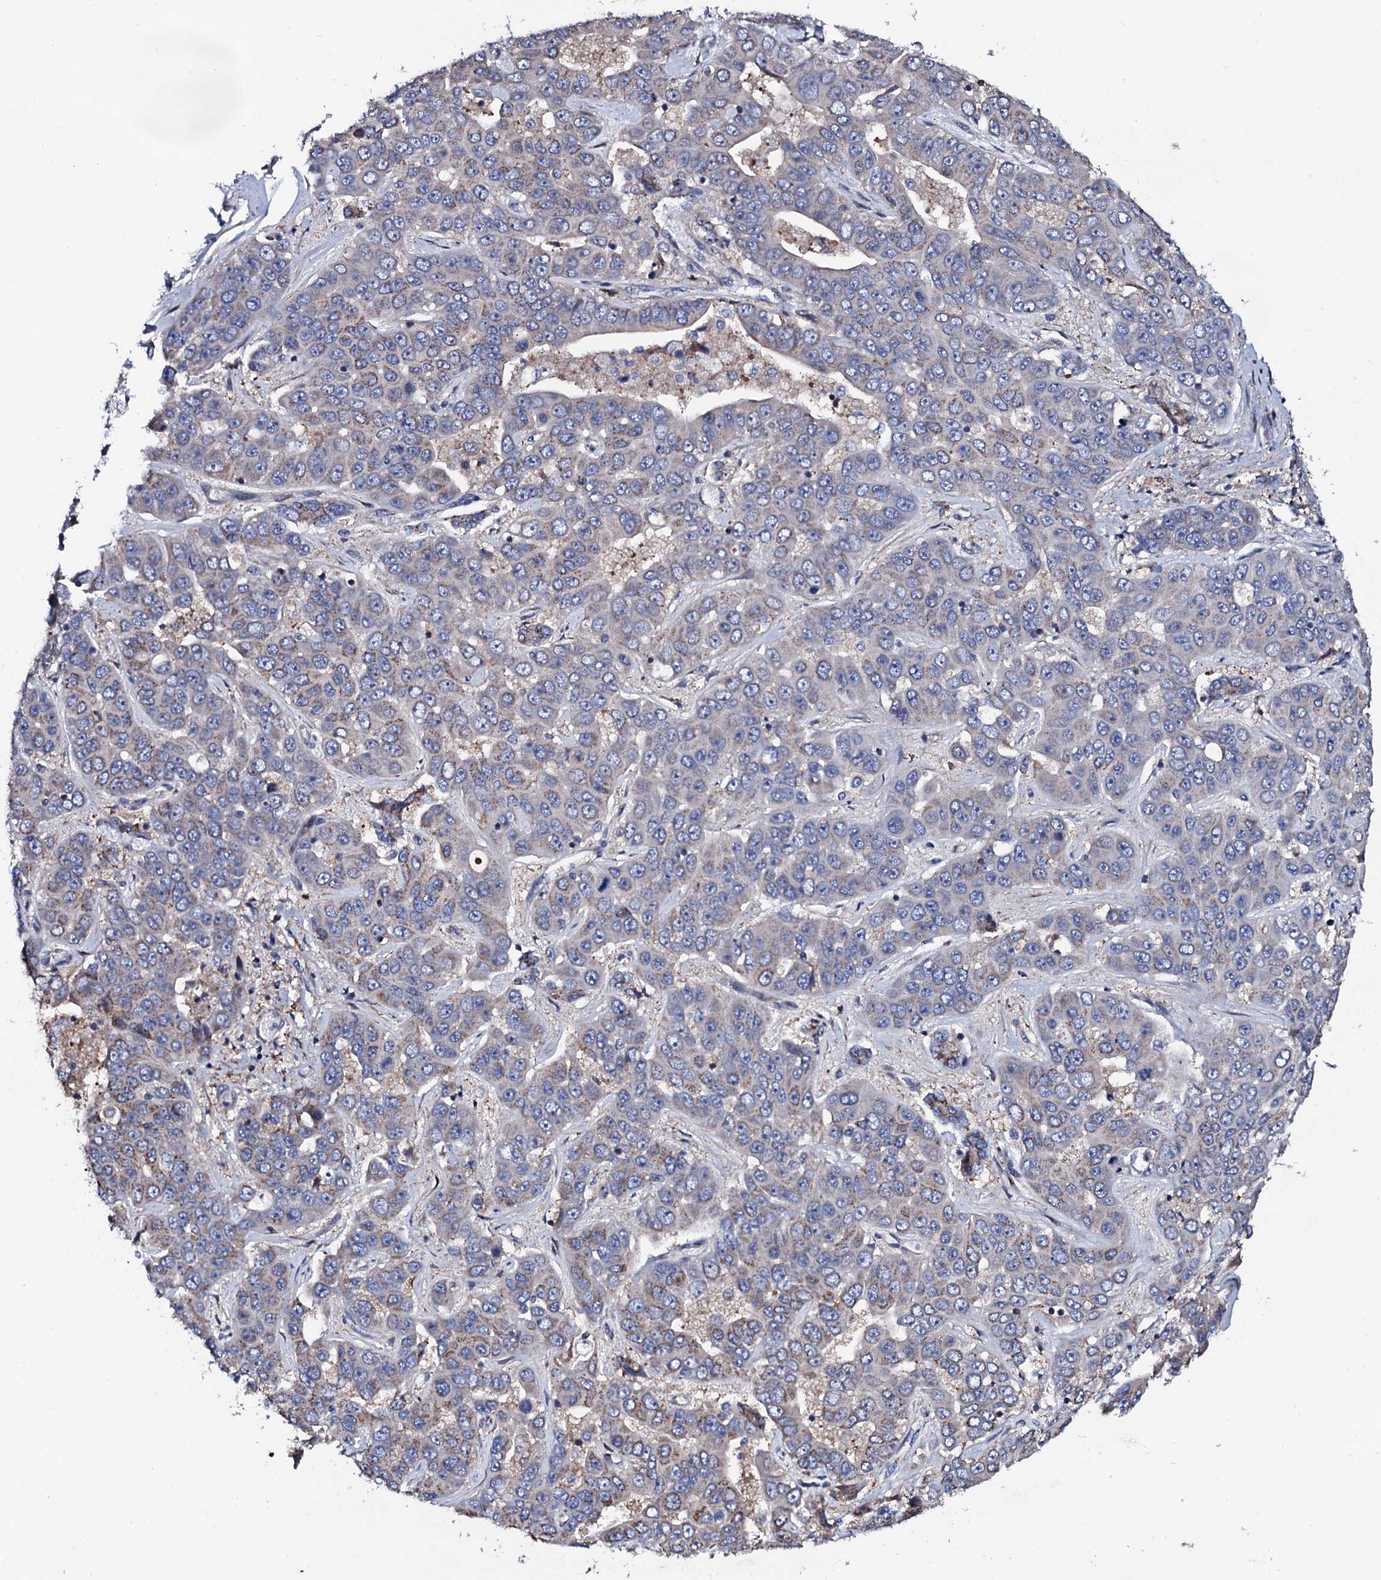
{"staining": {"intensity": "weak", "quantity": "<25%", "location": "cytoplasmic/membranous"}, "tissue": "liver cancer", "cell_type": "Tumor cells", "image_type": "cancer", "snomed": [{"axis": "morphology", "description": "Cholangiocarcinoma"}, {"axis": "topography", "description": "Liver"}], "caption": "Human liver cholangiocarcinoma stained for a protein using IHC displays no expression in tumor cells.", "gene": "PLET1", "patient": {"sex": "female", "age": 52}}